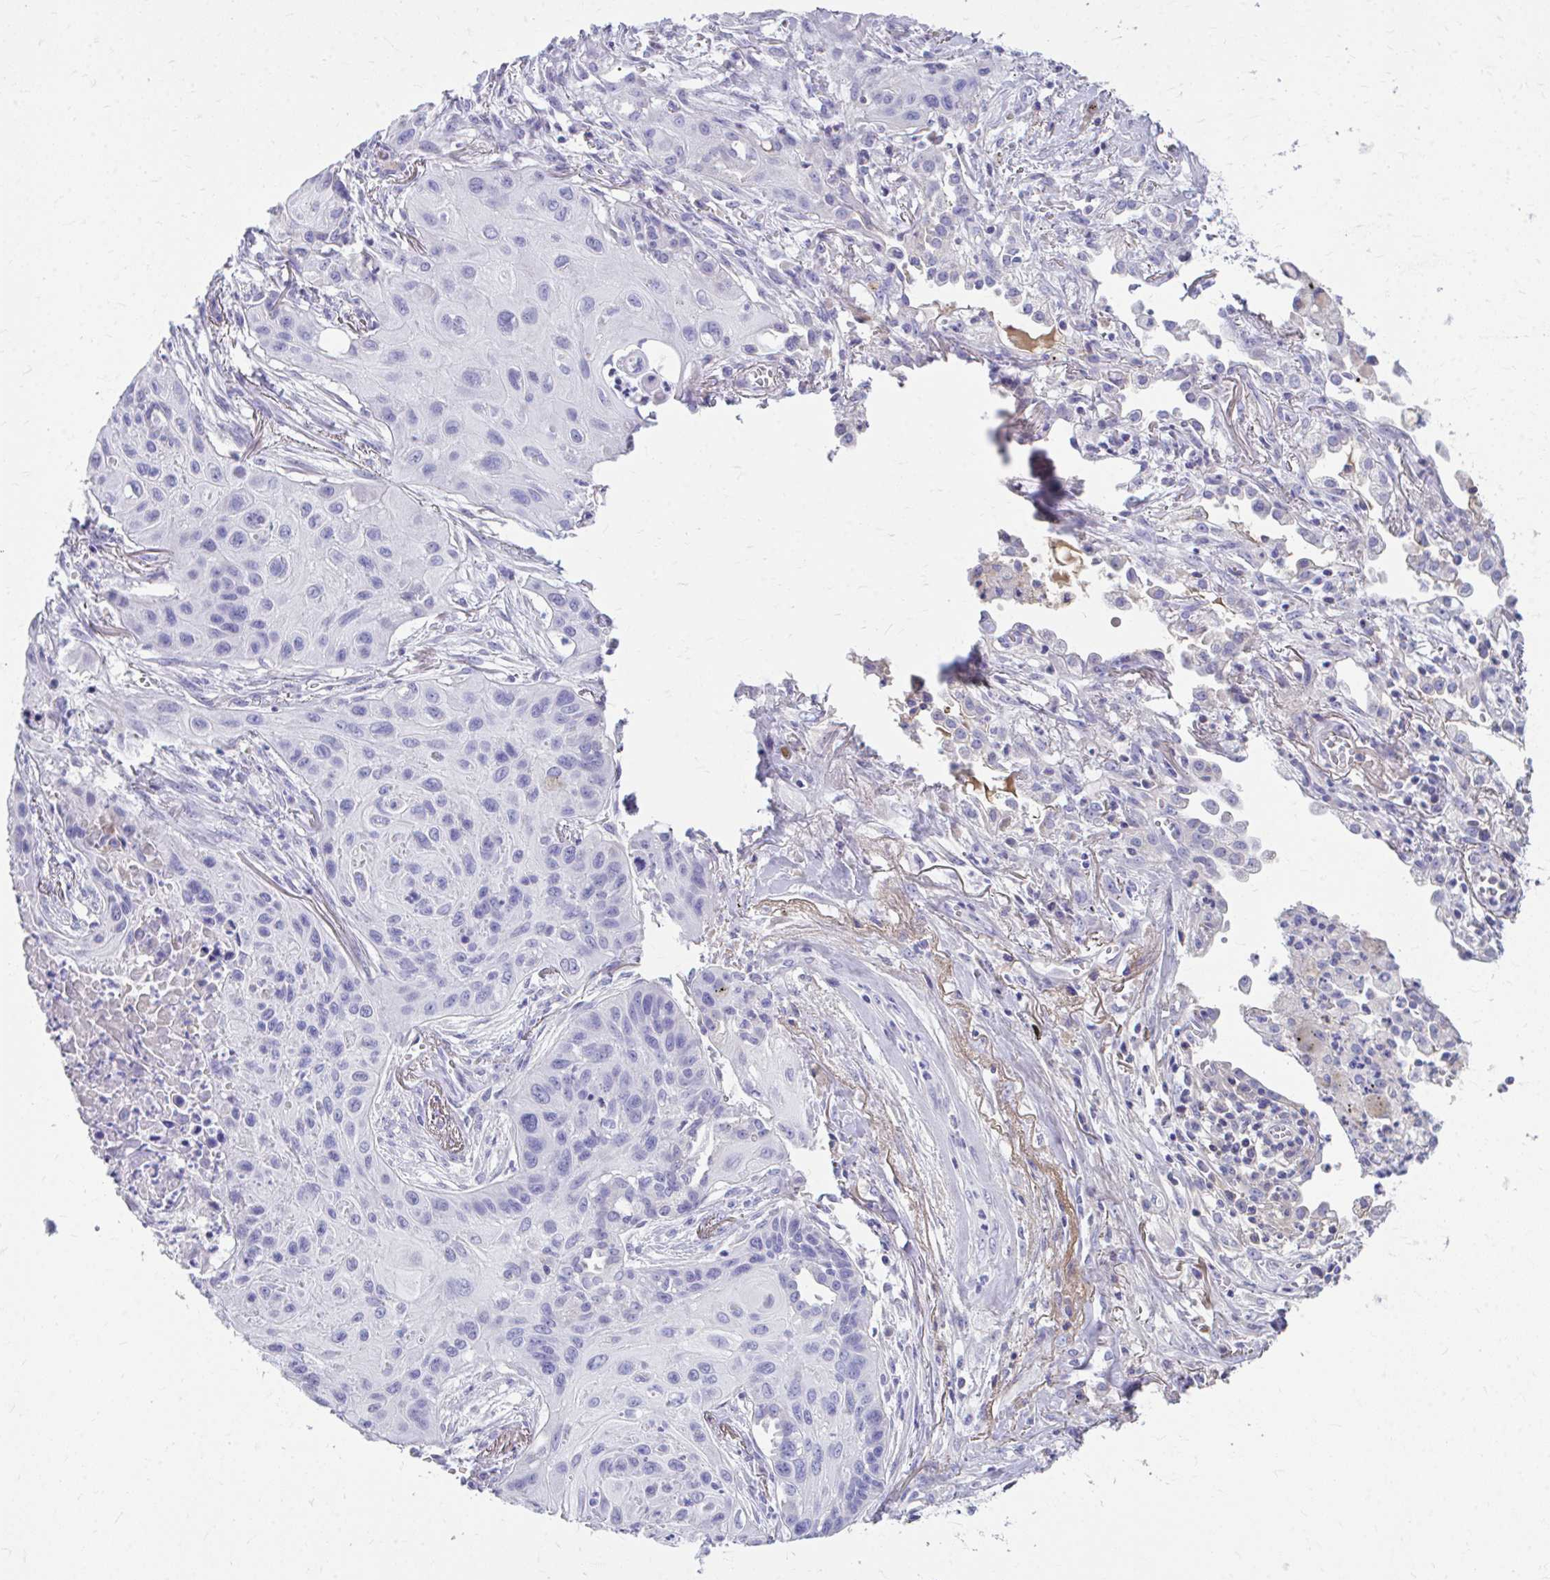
{"staining": {"intensity": "negative", "quantity": "none", "location": "none"}, "tissue": "lung cancer", "cell_type": "Tumor cells", "image_type": "cancer", "snomed": [{"axis": "morphology", "description": "Squamous cell carcinoma, NOS"}, {"axis": "topography", "description": "Lung"}], "caption": "IHC histopathology image of human squamous cell carcinoma (lung) stained for a protein (brown), which shows no staining in tumor cells.", "gene": "CFH", "patient": {"sex": "male", "age": 71}}